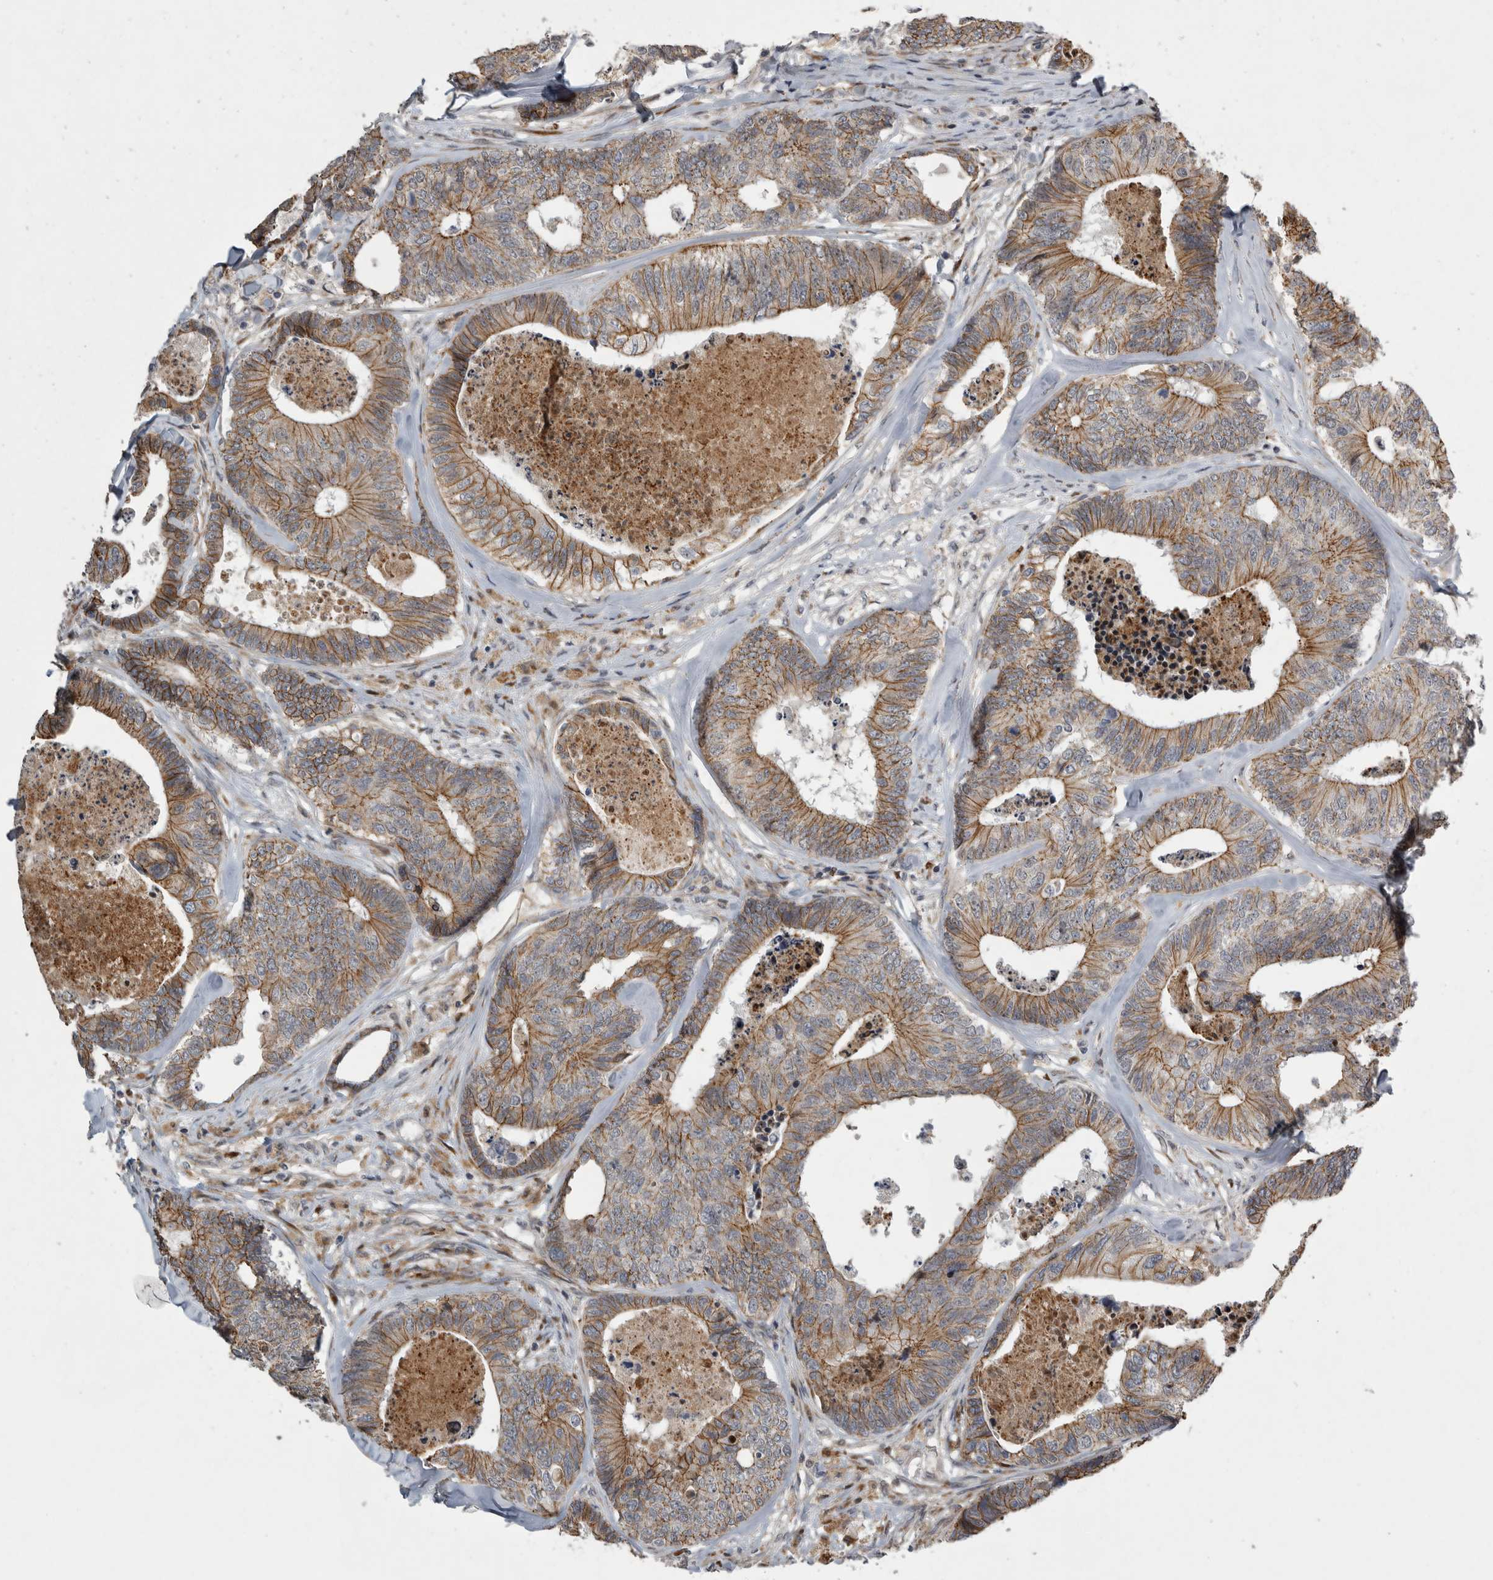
{"staining": {"intensity": "moderate", "quantity": ">75%", "location": "cytoplasmic/membranous"}, "tissue": "colorectal cancer", "cell_type": "Tumor cells", "image_type": "cancer", "snomed": [{"axis": "morphology", "description": "Adenocarcinoma, NOS"}, {"axis": "topography", "description": "Colon"}], "caption": "Colorectal cancer (adenocarcinoma) tissue demonstrates moderate cytoplasmic/membranous staining in approximately >75% of tumor cells, visualized by immunohistochemistry.", "gene": "MPDZ", "patient": {"sex": "female", "age": 67}}